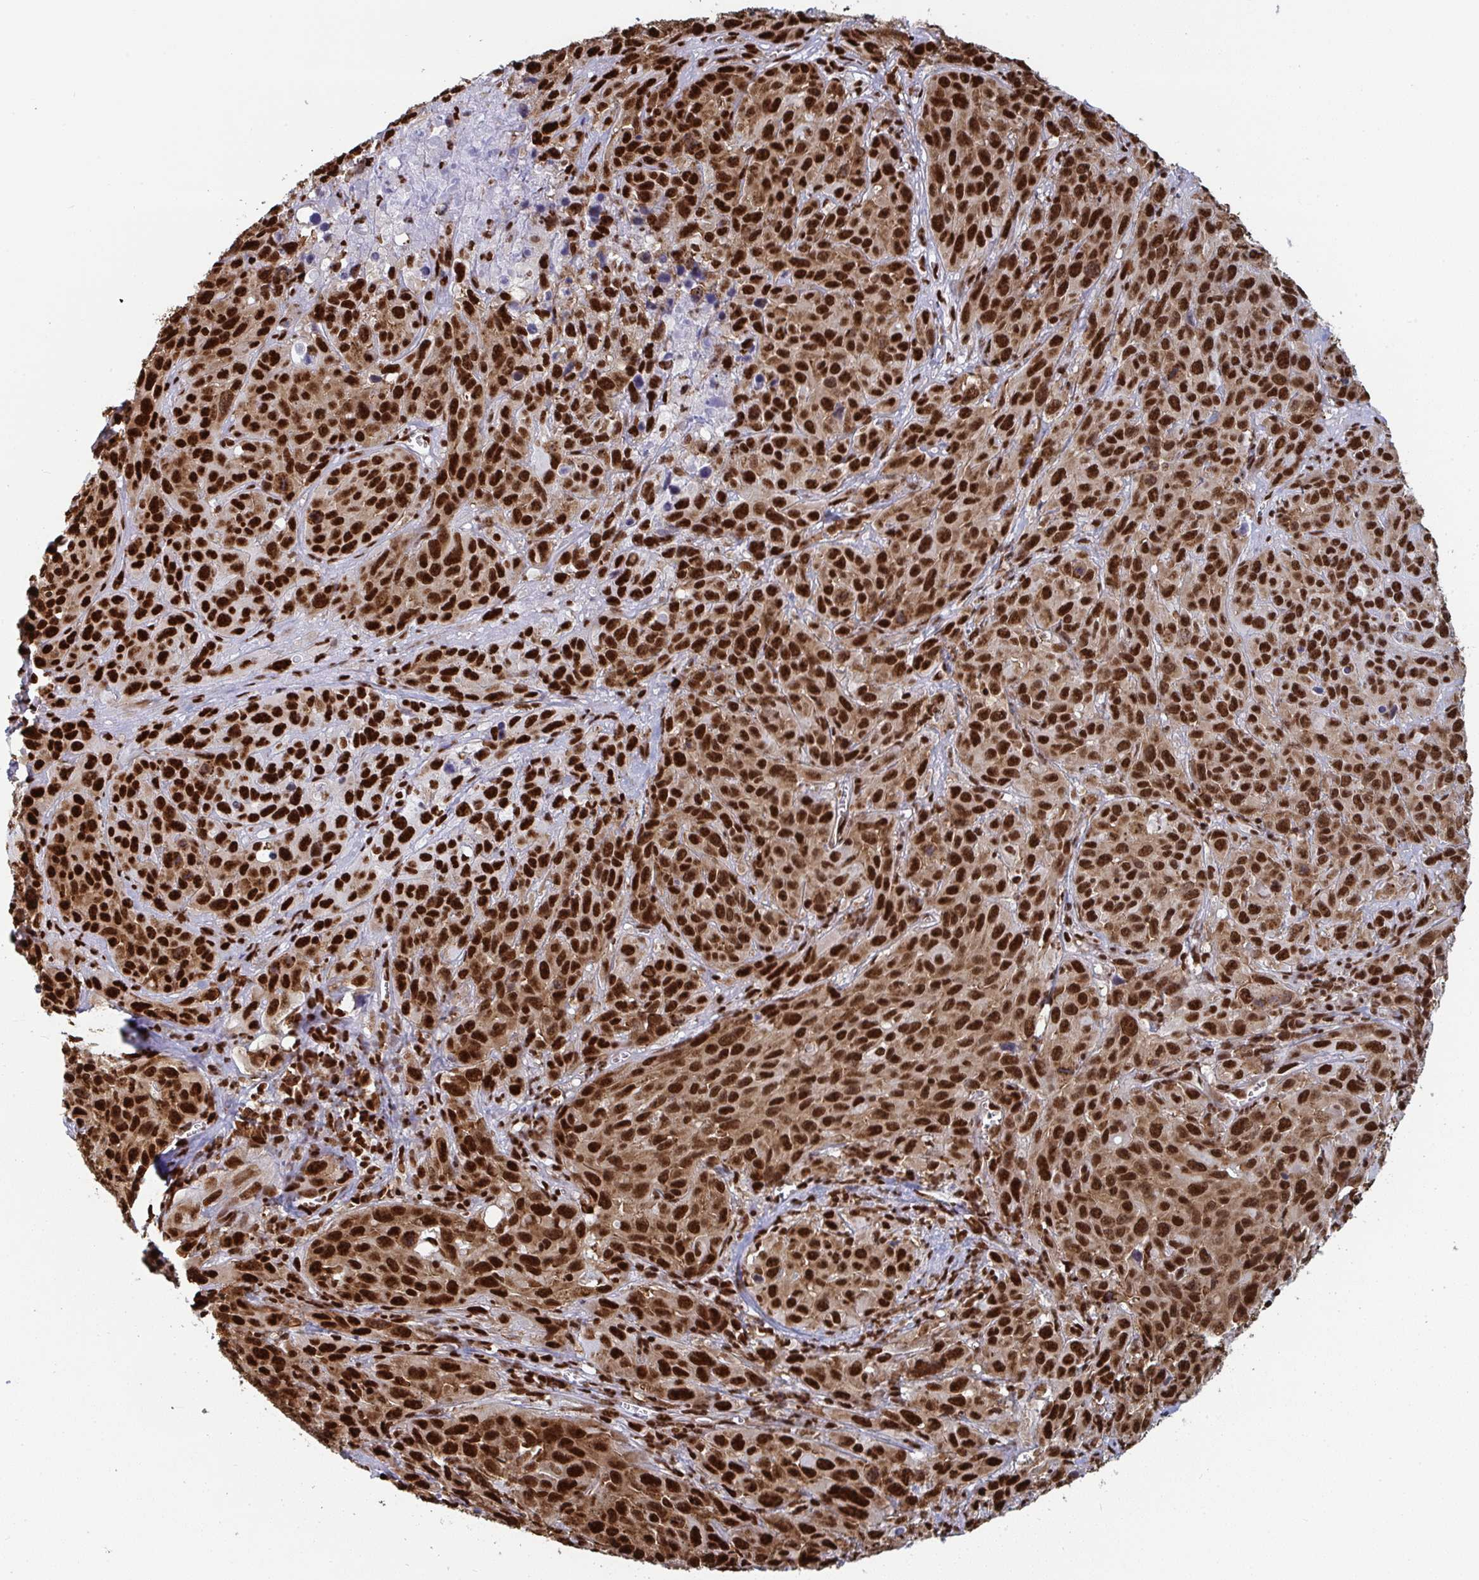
{"staining": {"intensity": "strong", "quantity": ">75%", "location": "nuclear"}, "tissue": "cervical cancer", "cell_type": "Tumor cells", "image_type": "cancer", "snomed": [{"axis": "morphology", "description": "Normal tissue, NOS"}, {"axis": "morphology", "description": "Squamous cell carcinoma, NOS"}, {"axis": "topography", "description": "Cervix"}], "caption": "Squamous cell carcinoma (cervical) stained for a protein (brown) exhibits strong nuclear positive staining in approximately >75% of tumor cells.", "gene": "GAR1", "patient": {"sex": "female", "age": 51}}